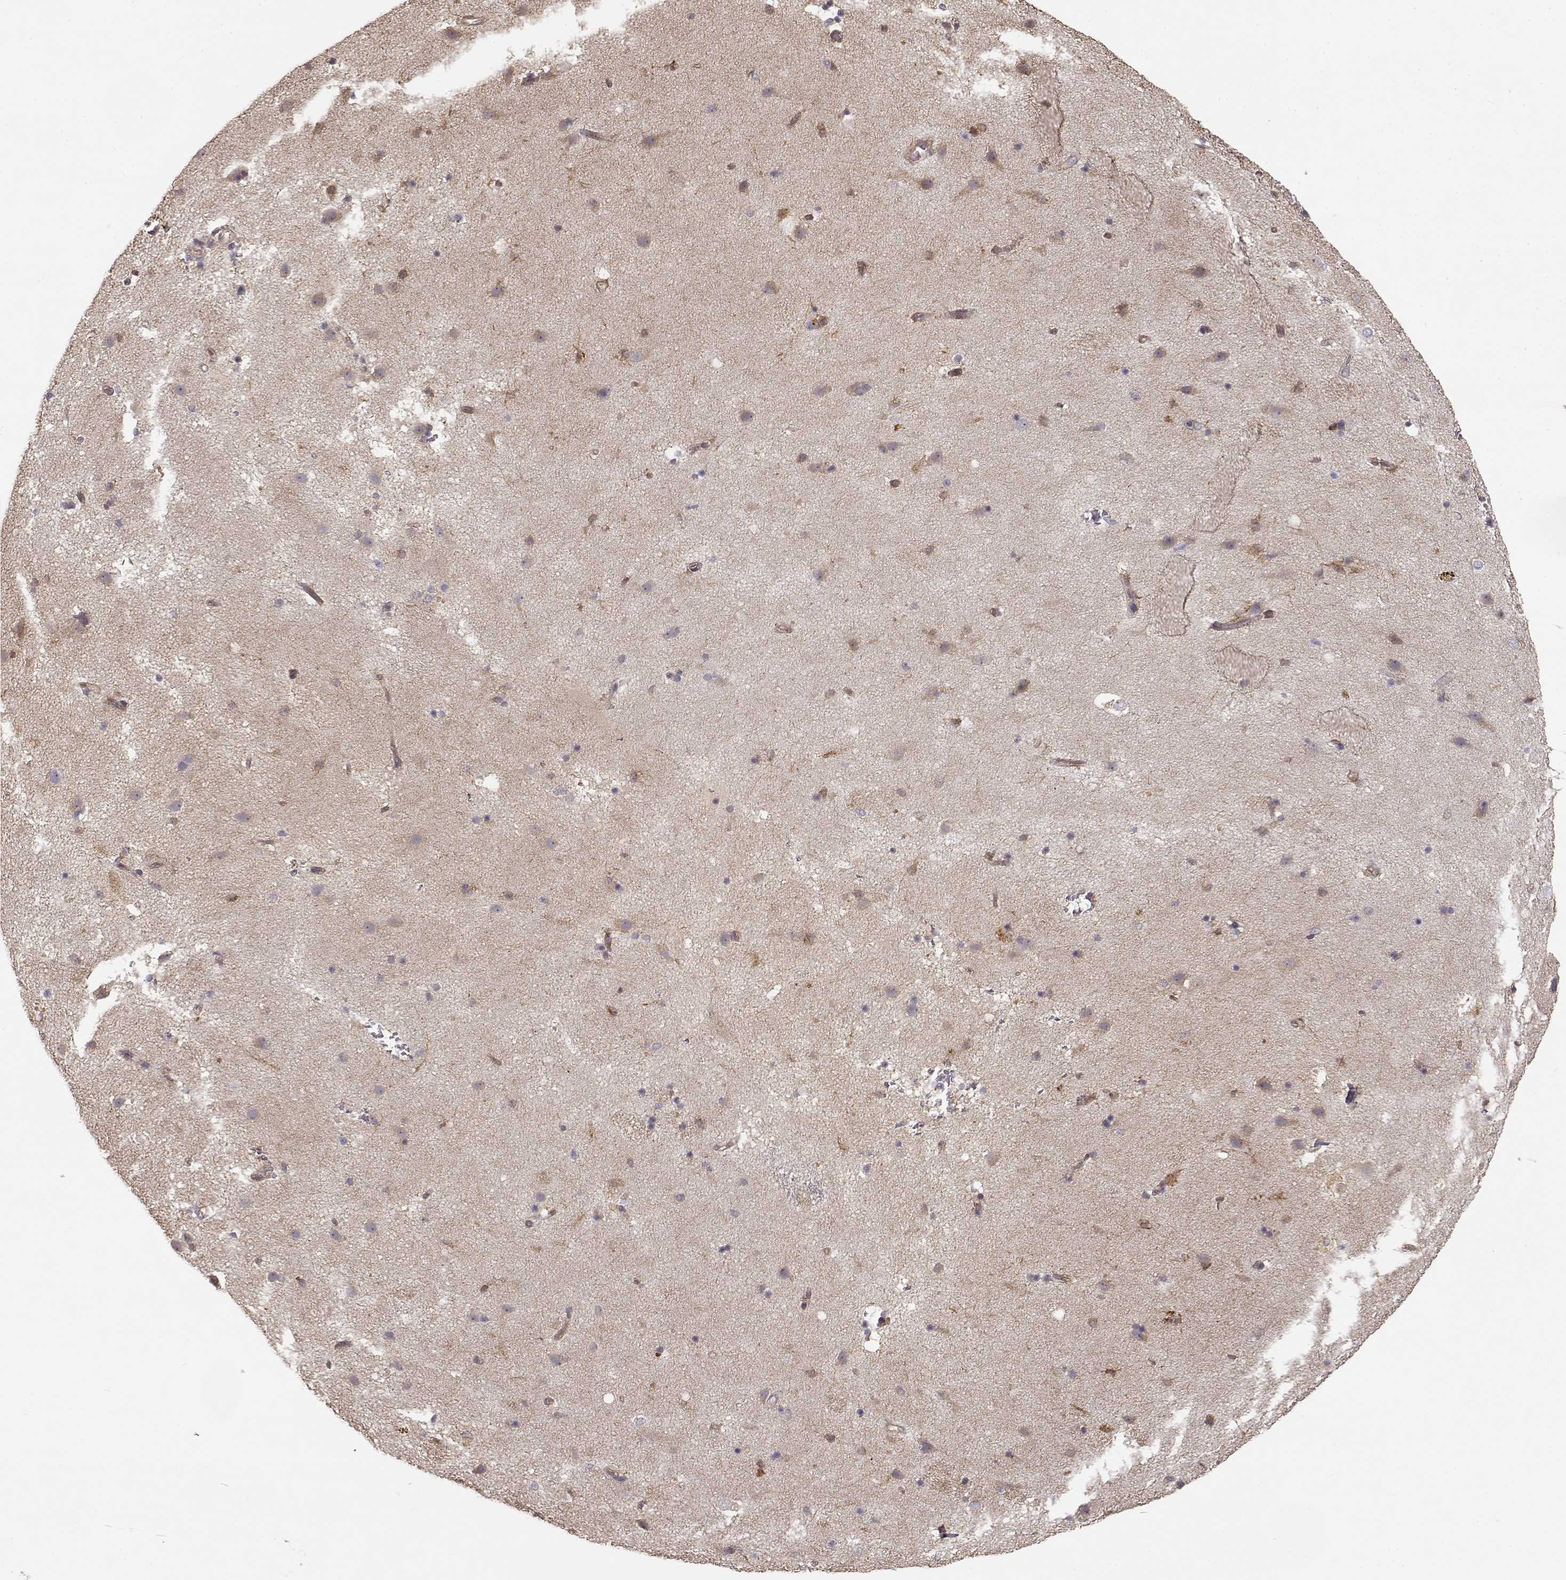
{"staining": {"intensity": "negative", "quantity": "none", "location": "none"}, "tissue": "caudate", "cell_type": "Glial cells", "image_type": "normal", "snomed": [{"axis": "morphology", "description": "Normal tissue, NOS"}, {"axis": "topography", "description": "Lateral ventricle wall"}], "caption": "The immunohistochemistry histopathology image has no significant positivity in glial cells of caudate.", "gene": "GHR", "patient": {"sex": "female", "age": 71}}